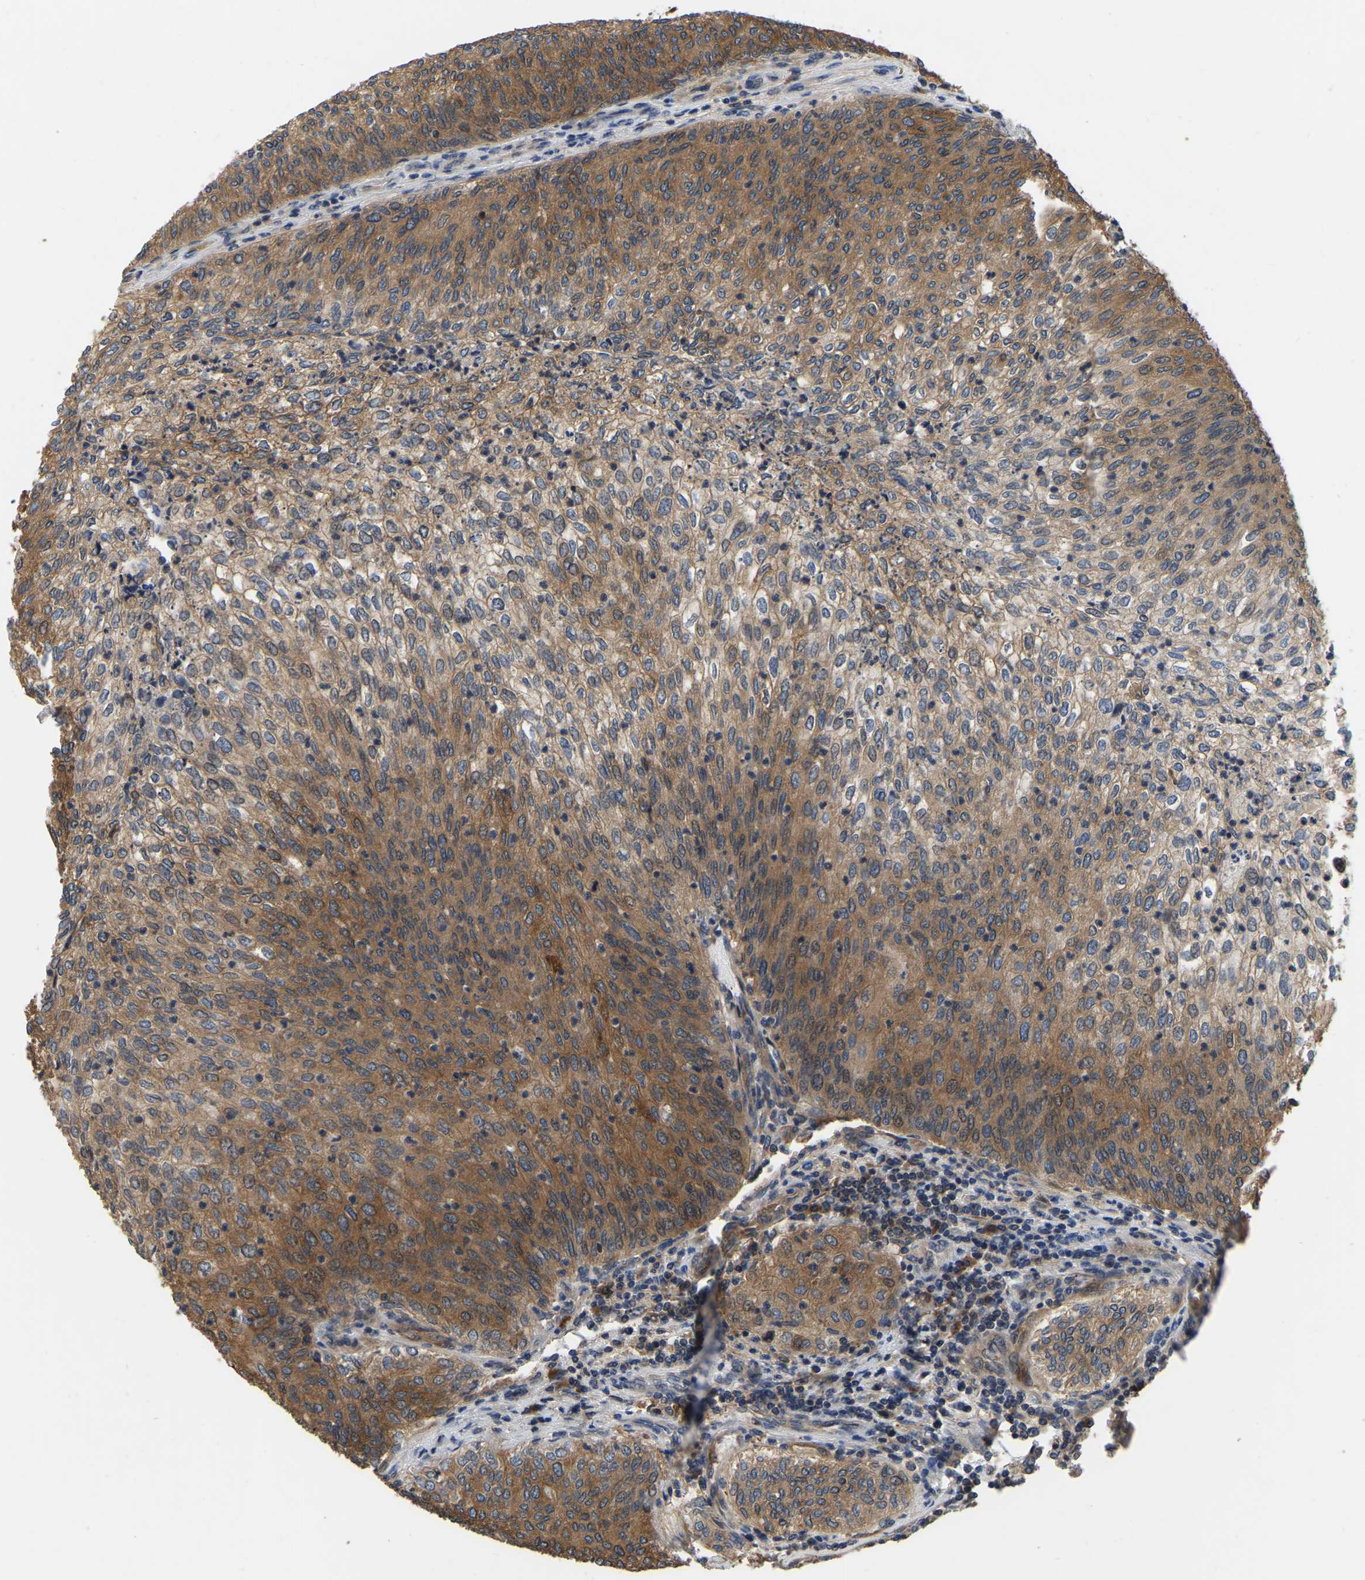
{"staining": {"intensity": "strong", "quantity": "25%-75%", "location": "cytoplasmic/membranous"}, "tissue": "urothelial cancer", "cell_type": "Tumor cells", "image_type": "cancer", "snomed": [{"axis": "morphology", "description": "Urothelial carcinoma, Low grade"}, {"axis": "topography", "description": "Urinary bladder"}], "caption": "Immunohistochemical staining of urothelial cancer demonstrates high levels of strong cytoplasmic/membranous positivity in approximately 25%-75% of tumor cells. The protein is shown in brown color, while the nuclei are stained blue.", "gene": "GARS1", "patient": {"sex": "female", "age": 79}}